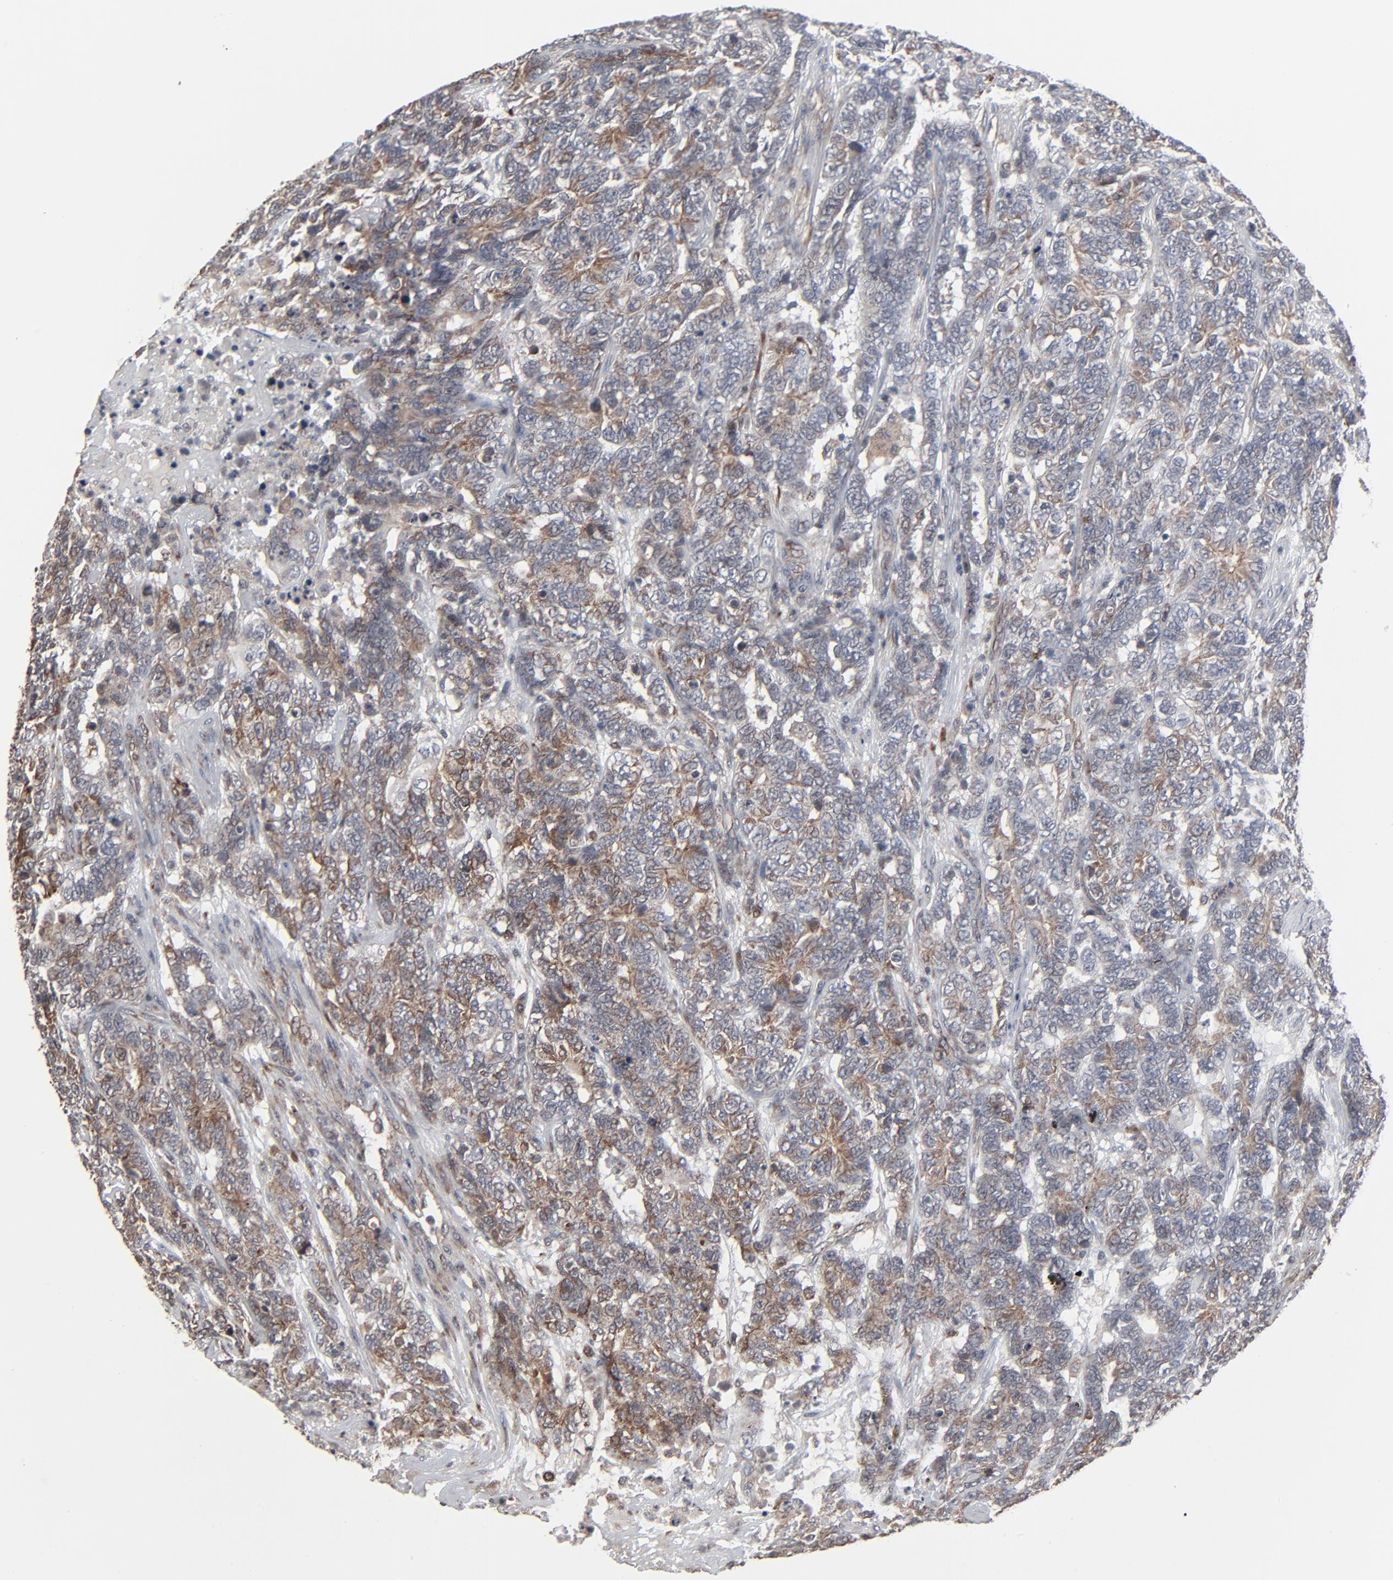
{"staining": {"intensity": "moderate", "quantity": "25%-75%", "location": "cytoplasmic/membranous"}, "tissue": "testis cancer", "cell_type": "Tumor cells", "image_type": "cancer", "snomed": [{"axis": "morphology", "description": "Carcinoma, Embryonal, NOS"}, {"axis": "topography", "description": "Testis"}], "caption": "This is an image of immunohistochemistry (IHC) staining of embryonal carcinoma (testis), which shows moderate positivity in the cytoplasmic/membranous of tumor cells.", "gene": "CTNND1", "patient": {"sex": "male", "age": 26}}